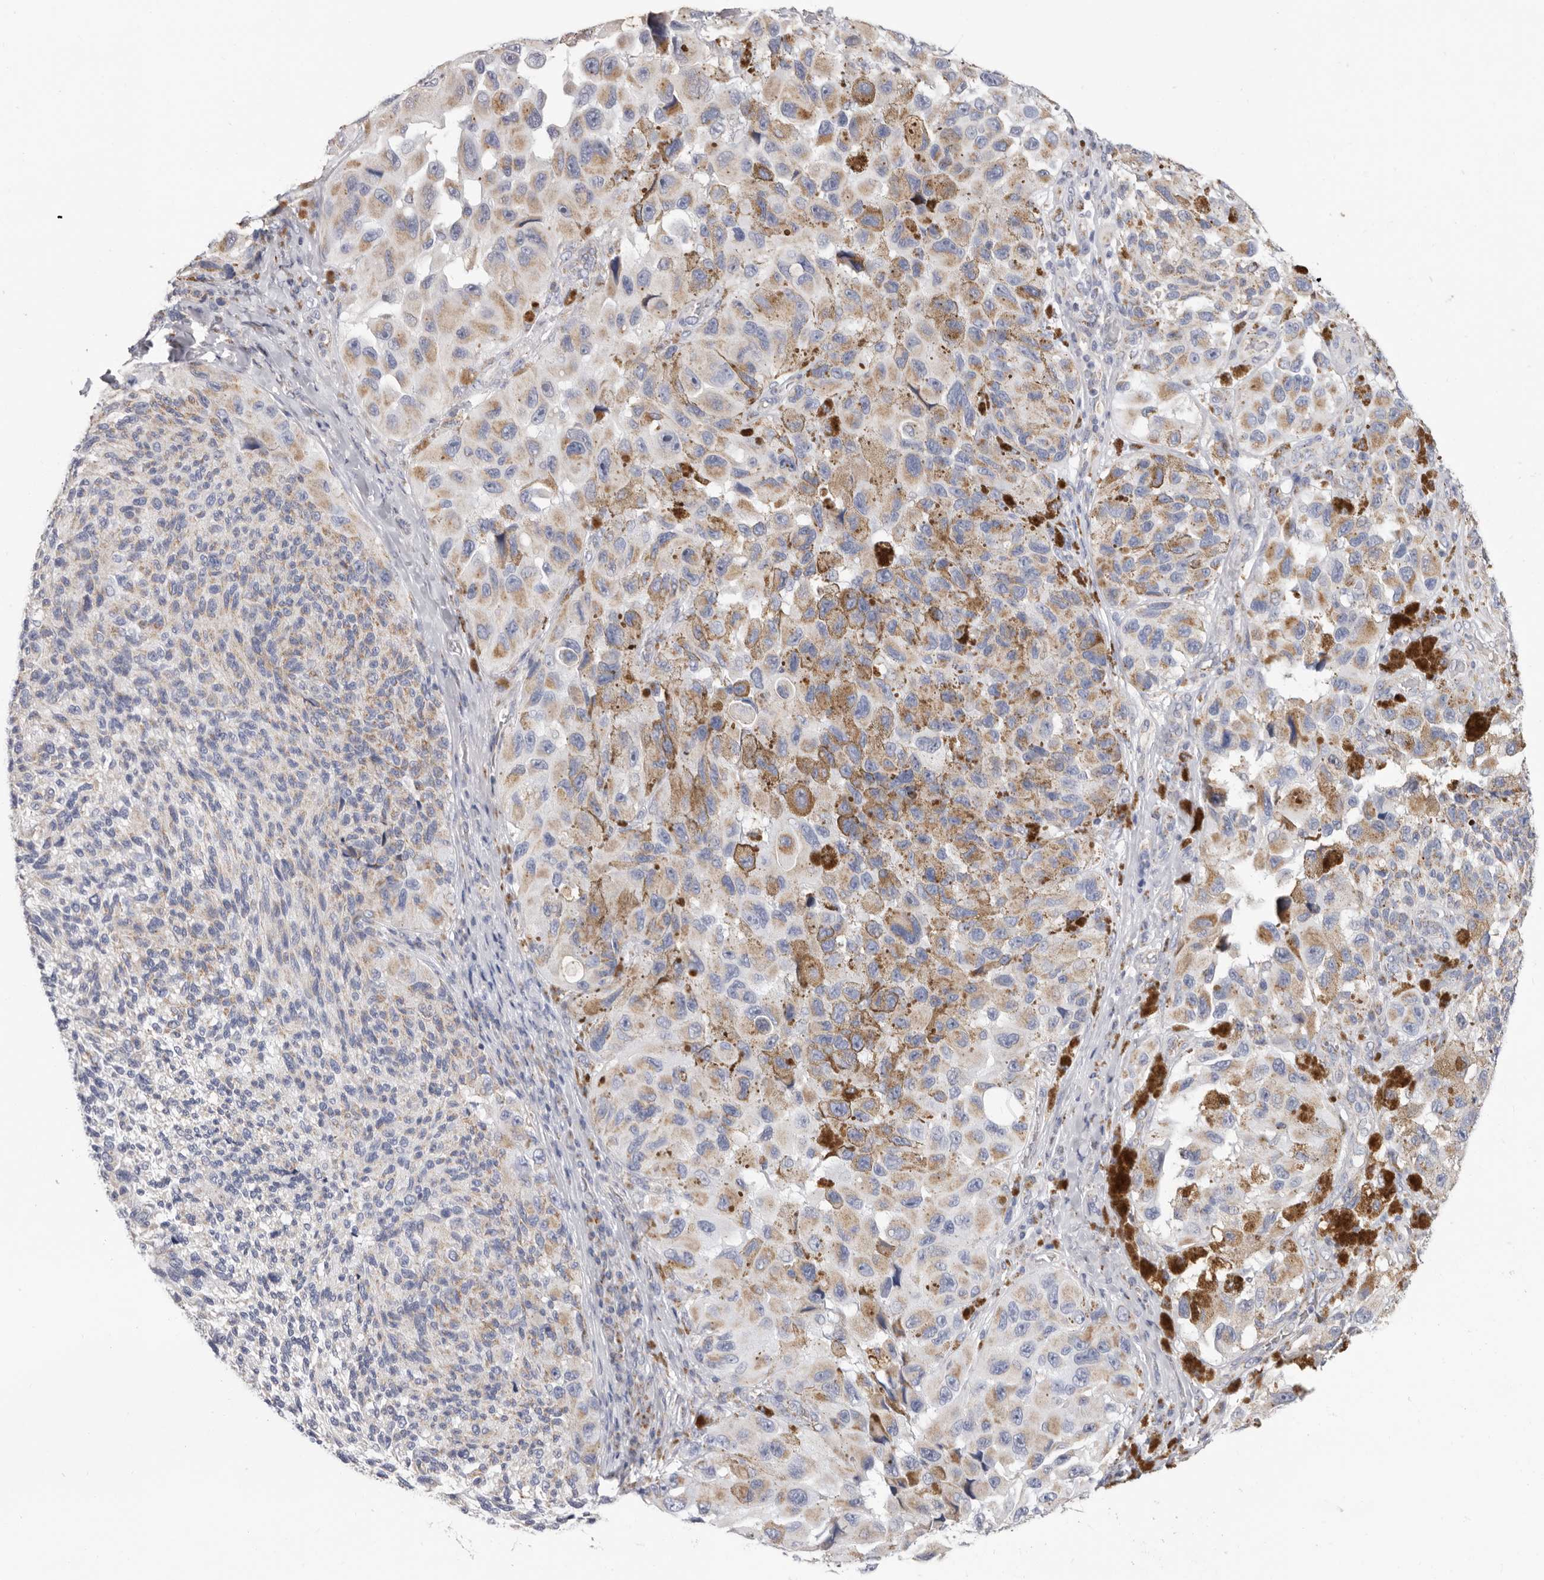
{"staining": {"intensity": "moderate", "quantity": "25%-75%", "location": "cytoplasmic/membranous"}, "tissue": "melanoma", "cell_type": "Tumor cells", "image_type": "cancer", "snomed": [{"axis": "morphology", "description": "Malignant melanoma, NOS"}, {"axis": "topography", "description": "Skin"}], "caption": "Protein staining of melanoma tissue exhibits moderate cytoplasmic/membranous expression in about 25%-75% of tumor cells.", "gene": "RSPO2", "patient": {"sex": "female", "age": 73}}